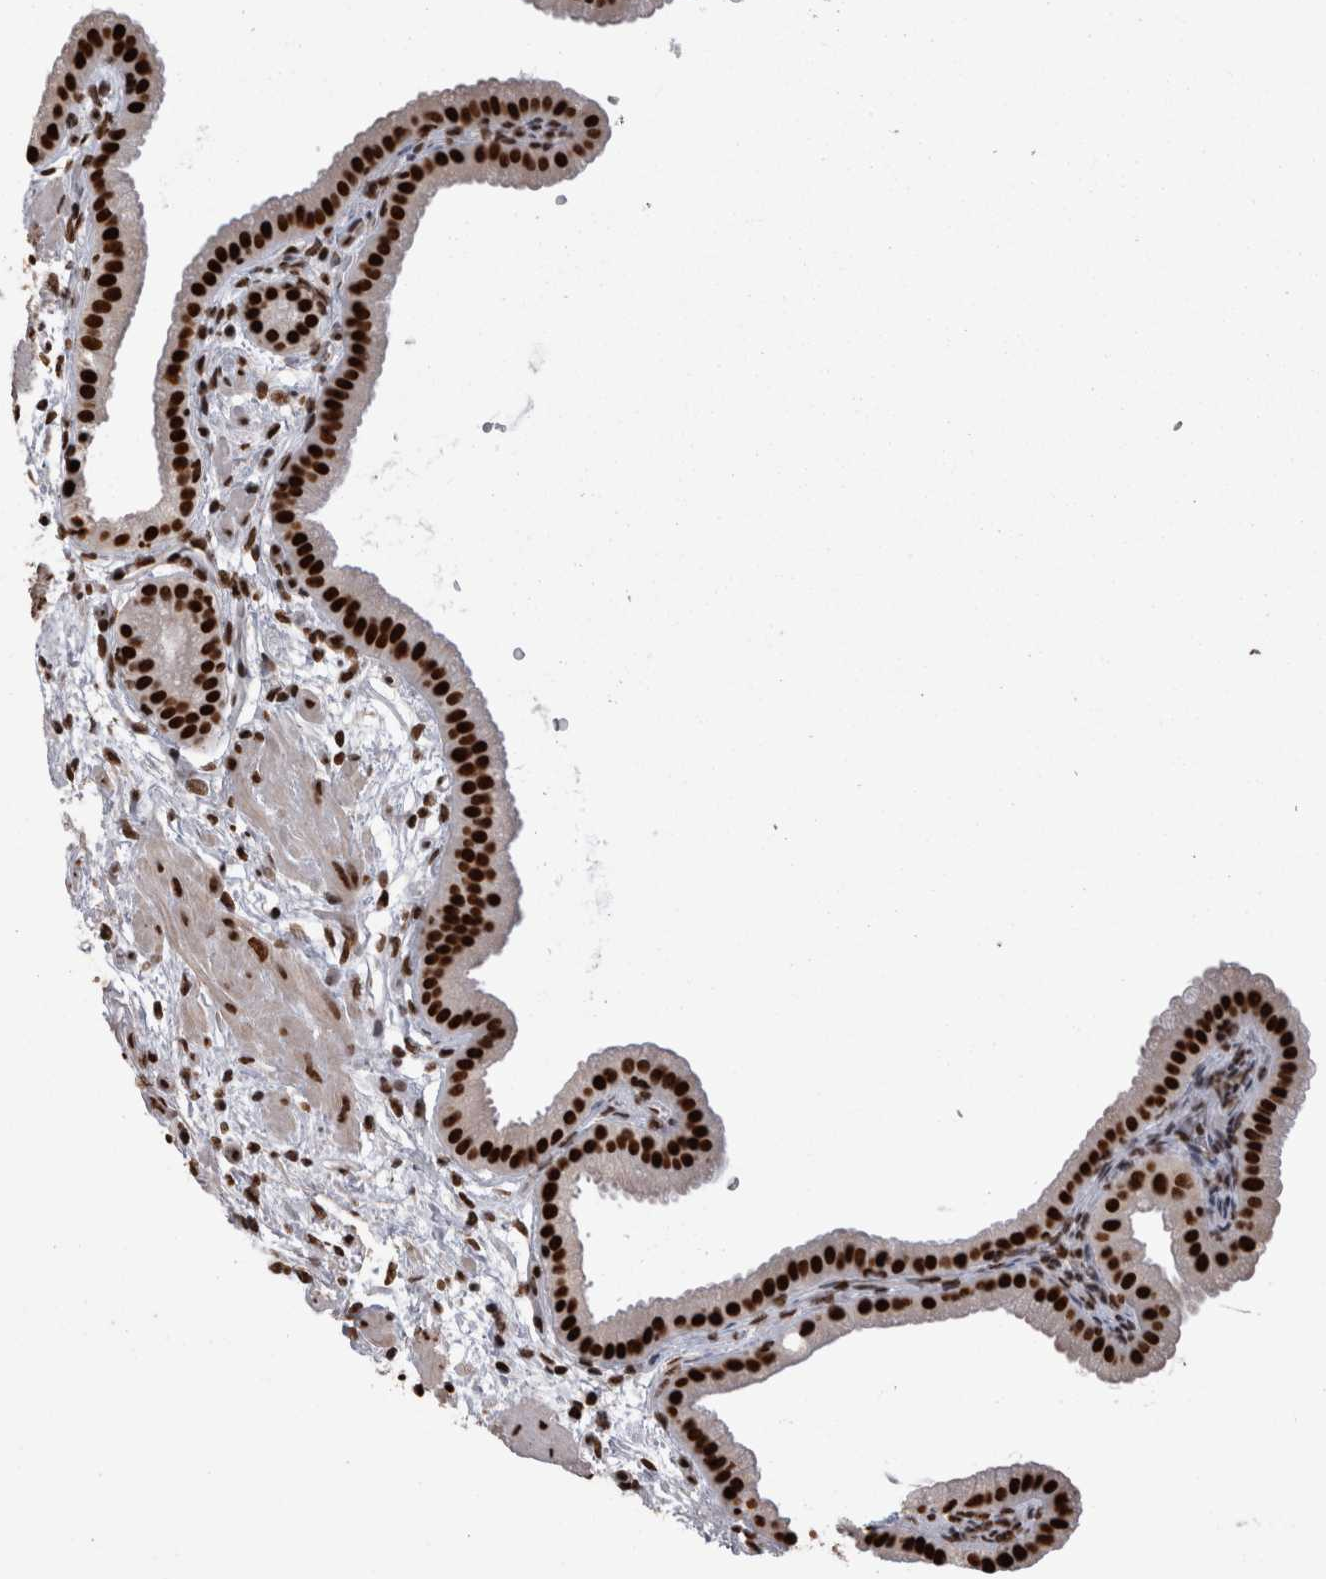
{"staining": {"intensity": "strong", "quantity": ">75%", "location": "nuclear"}, "tissue": "gallbladder", "cell_type": "Glandular cells", "image_type": "normal", "snomed": [{"axis": "morphology", "description": "Normal tissue, NOS"}, {"axis": "topography", "description": "Gallbladder"}], "caption": "Normal gallbladder displays strong nuclear expression in approximately >75% of glandular cells, visualized by immunohistochemistry. (Brightfield microscopy of DAB IHC at high magnification).", "gene": "HNRNPM", "patient": {"sex": "female", "age": 64}}